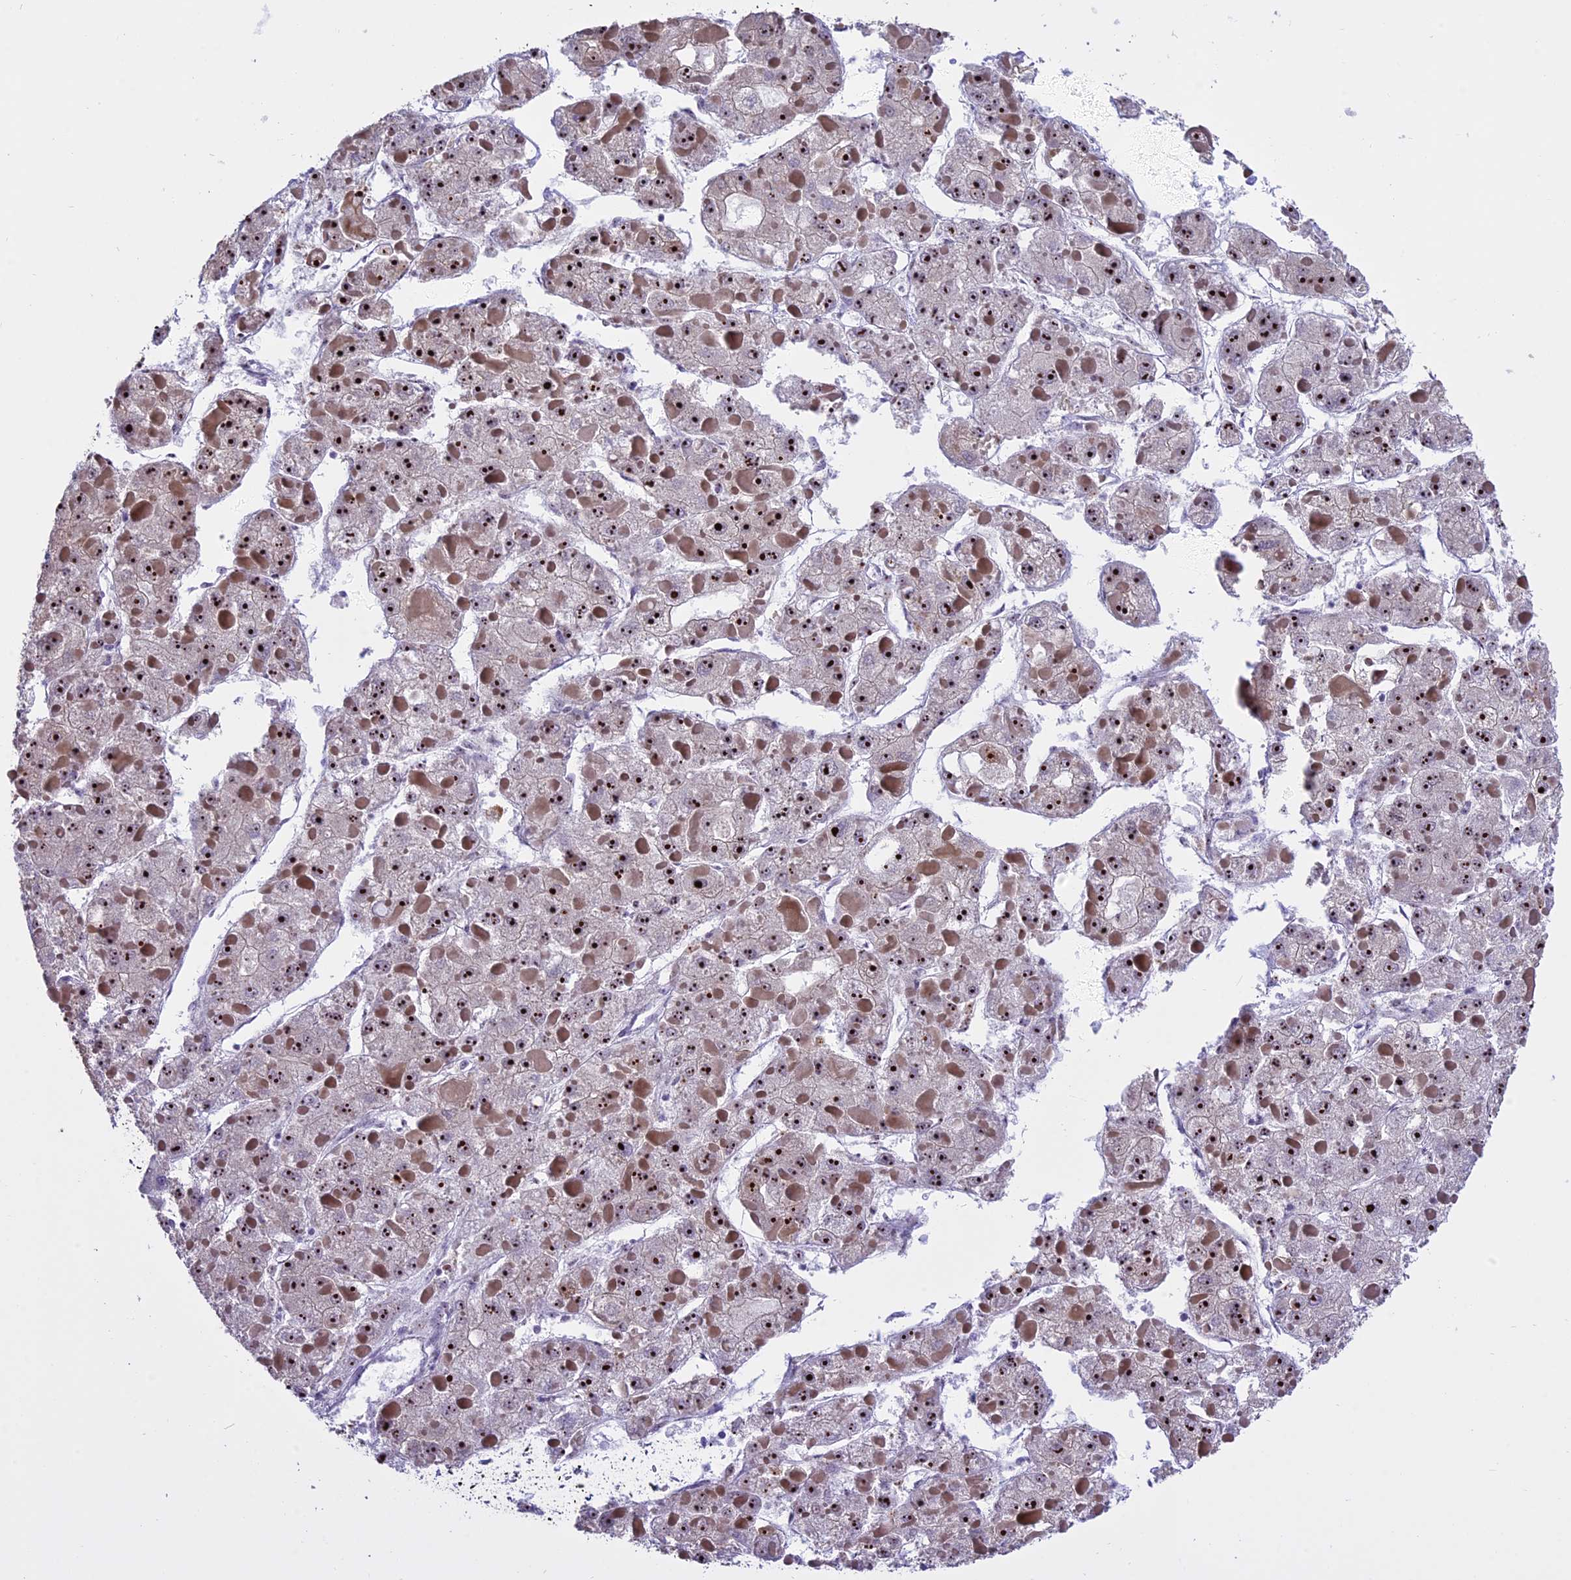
{"staining": {"intensity": "strong", "quantity": ">75%", "location": "nuclear"}, "tissue": "liver cancer", "cell_type": "Tumor cells", "image_type": "cancer", "snomed": [{"axis": "morphology", "description": "Carcinoma, Hepatocellular, NOS"}, {"axis": "topography", "description": "Liver"}], "caption": "Human liver hepatocellular carcinoma stained with a protein marker displays strong staining in tumor cells.", "gene": "TBL3", "patient": {"sex": "female", "age": 73}}